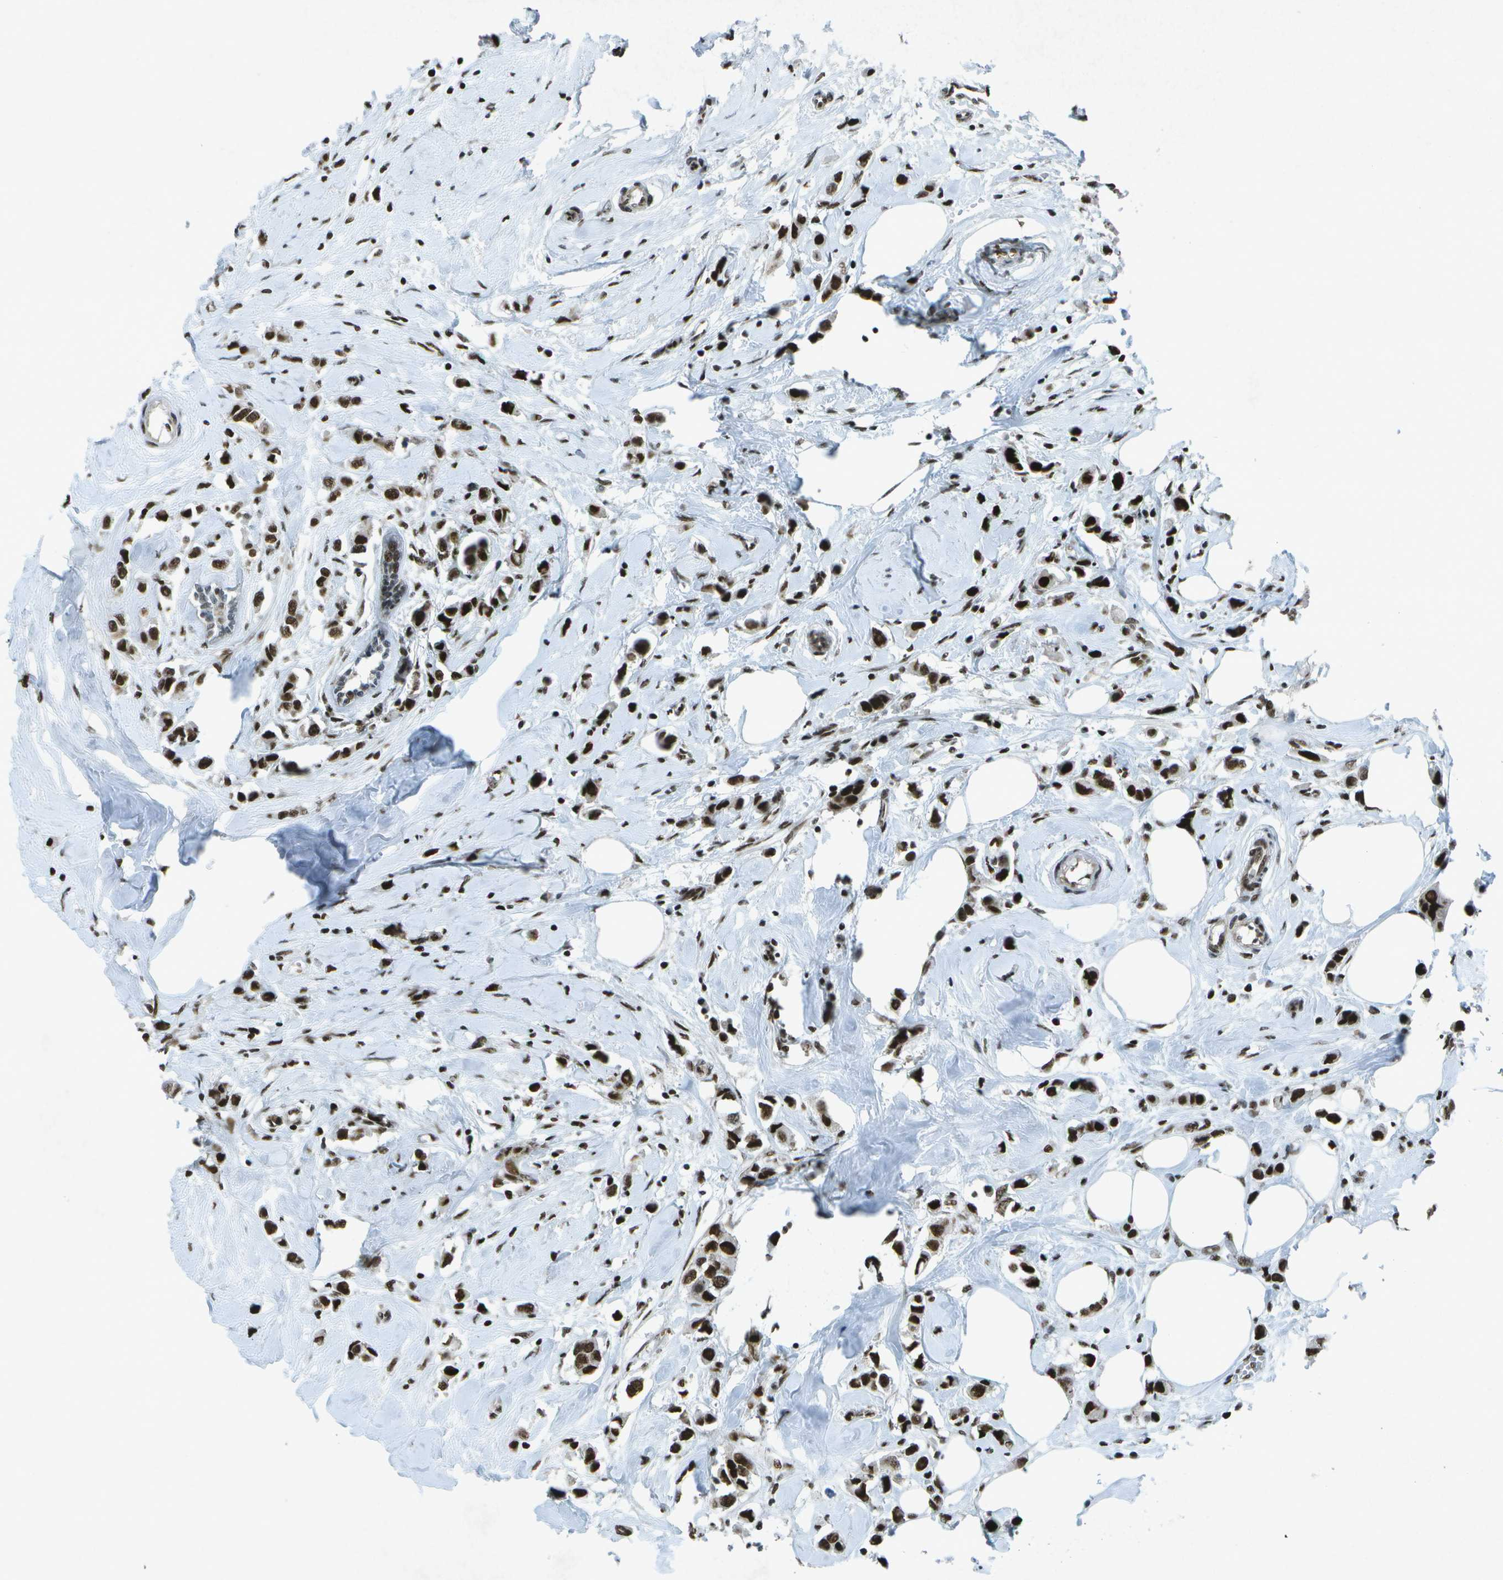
{"staining": {"intensity": "strong", "quantity": ">75%", "location": "nuclear"}, "tissue": "breast cancer", "cell_type": "Tumor cells", "image_type": "cancer", "snomed": [{"axis": "morphology", "description": "Normal tissue, NOS"}, {"axis": "morphology", "description": "Duct carcinoma"}, {"axis": "topography", "description": "Breast"}], "caption": "Human breast cancer stained with a brown dye displays strong nuclear positive expression in approximately >75% of tumor cells.", "gene": "MTA2", "patient": {"sex": "female", "age": 50}}